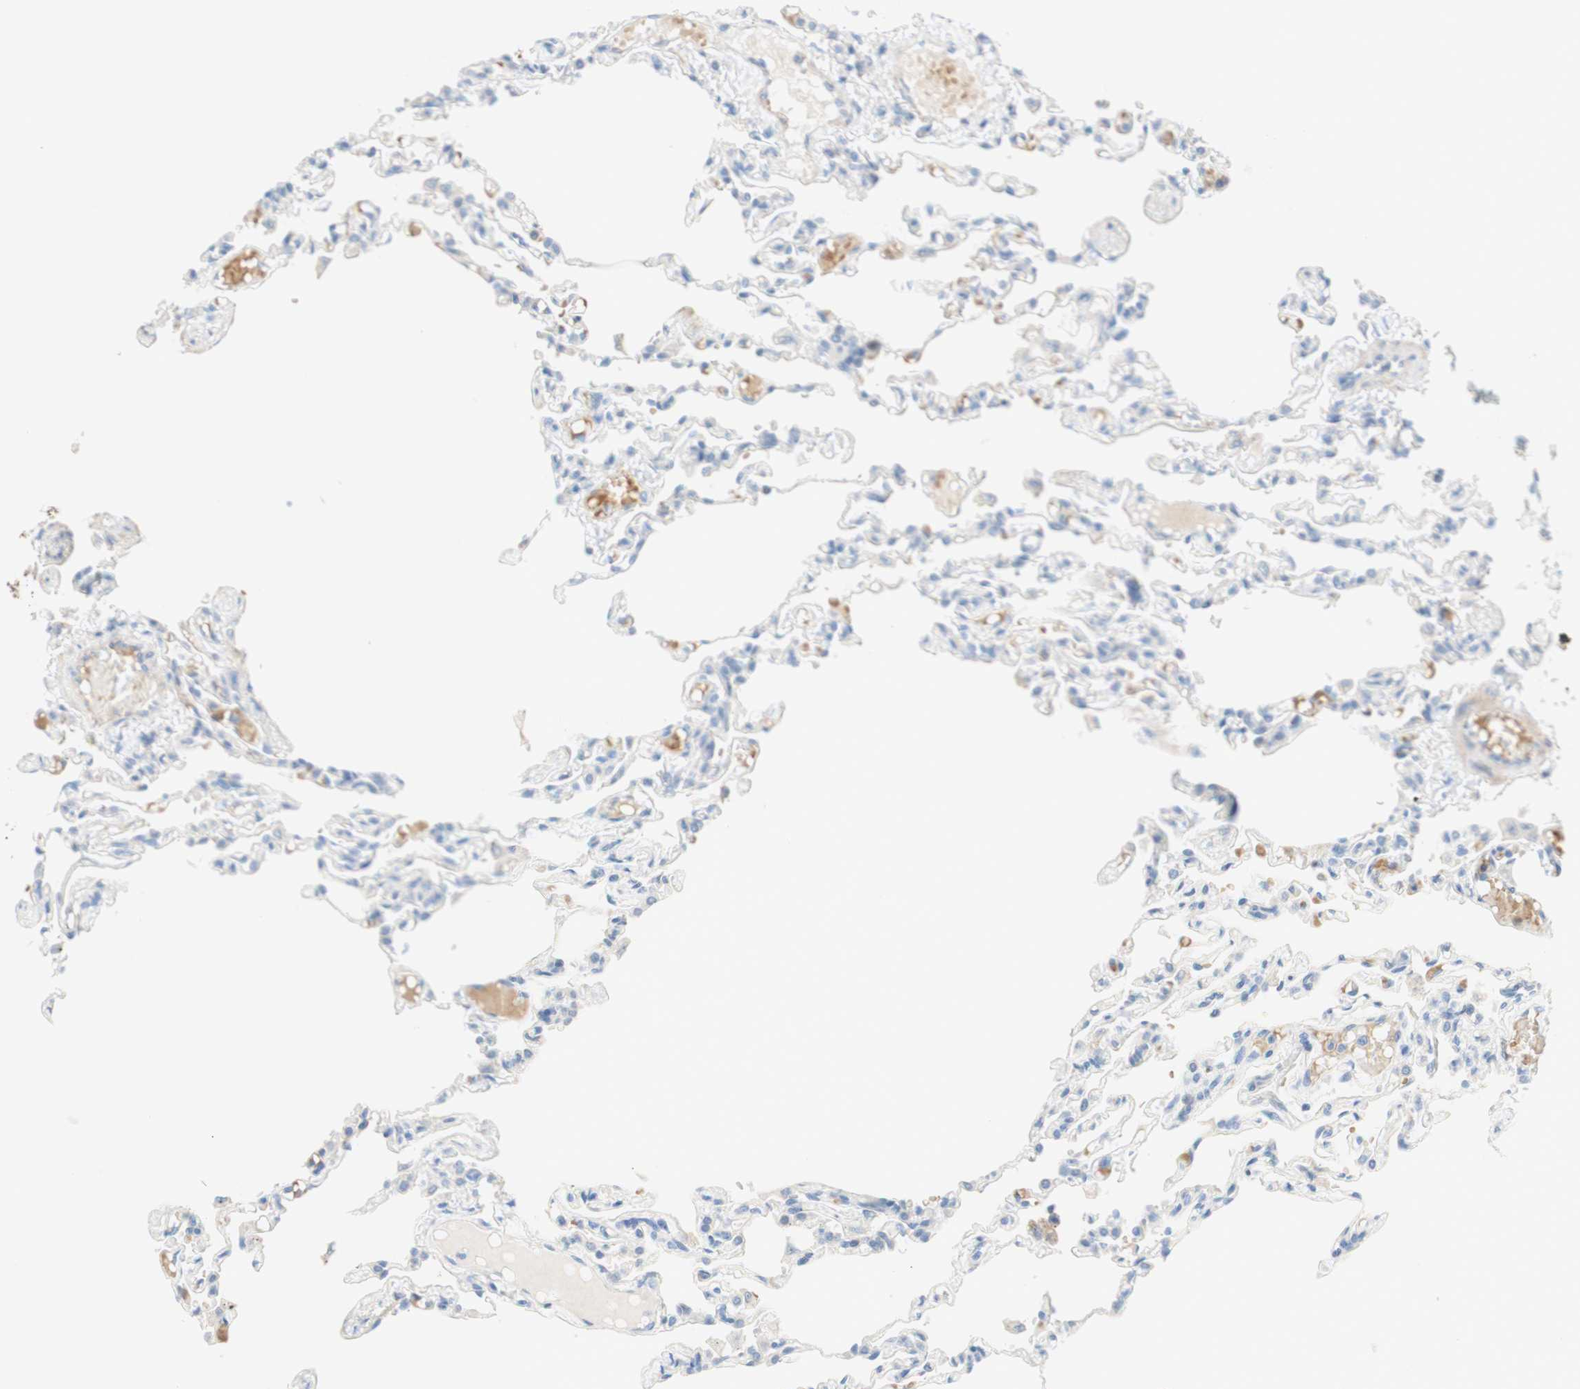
{"staining": {"intensity": "weak", "quantity": "<25%", "location": "cytoplasmic/membranous"}, "tissue": "lung", "cell_type": "Alveolar cells", "image_type": "normal", "snomed": [{"axis": "morphology", "description": "Normal tissue, NOS"}, {"axis": "topography", "description": "Lung"}], "caption": "High magnification brightfield microscopy of unremarkable lung stained with DAB (3,3'-diaminobenzidine) (brown) and counterstained with hematoxylin (blue): alveolar cells show no significant positivity. (DAB (3,3'-diaminobenzidine) immunohistochemistry (IHC) visualized using brightfield microscopy, high magnification).", "gene": "ENTREP2", "patient": {"sex": "male", "age": 21}}